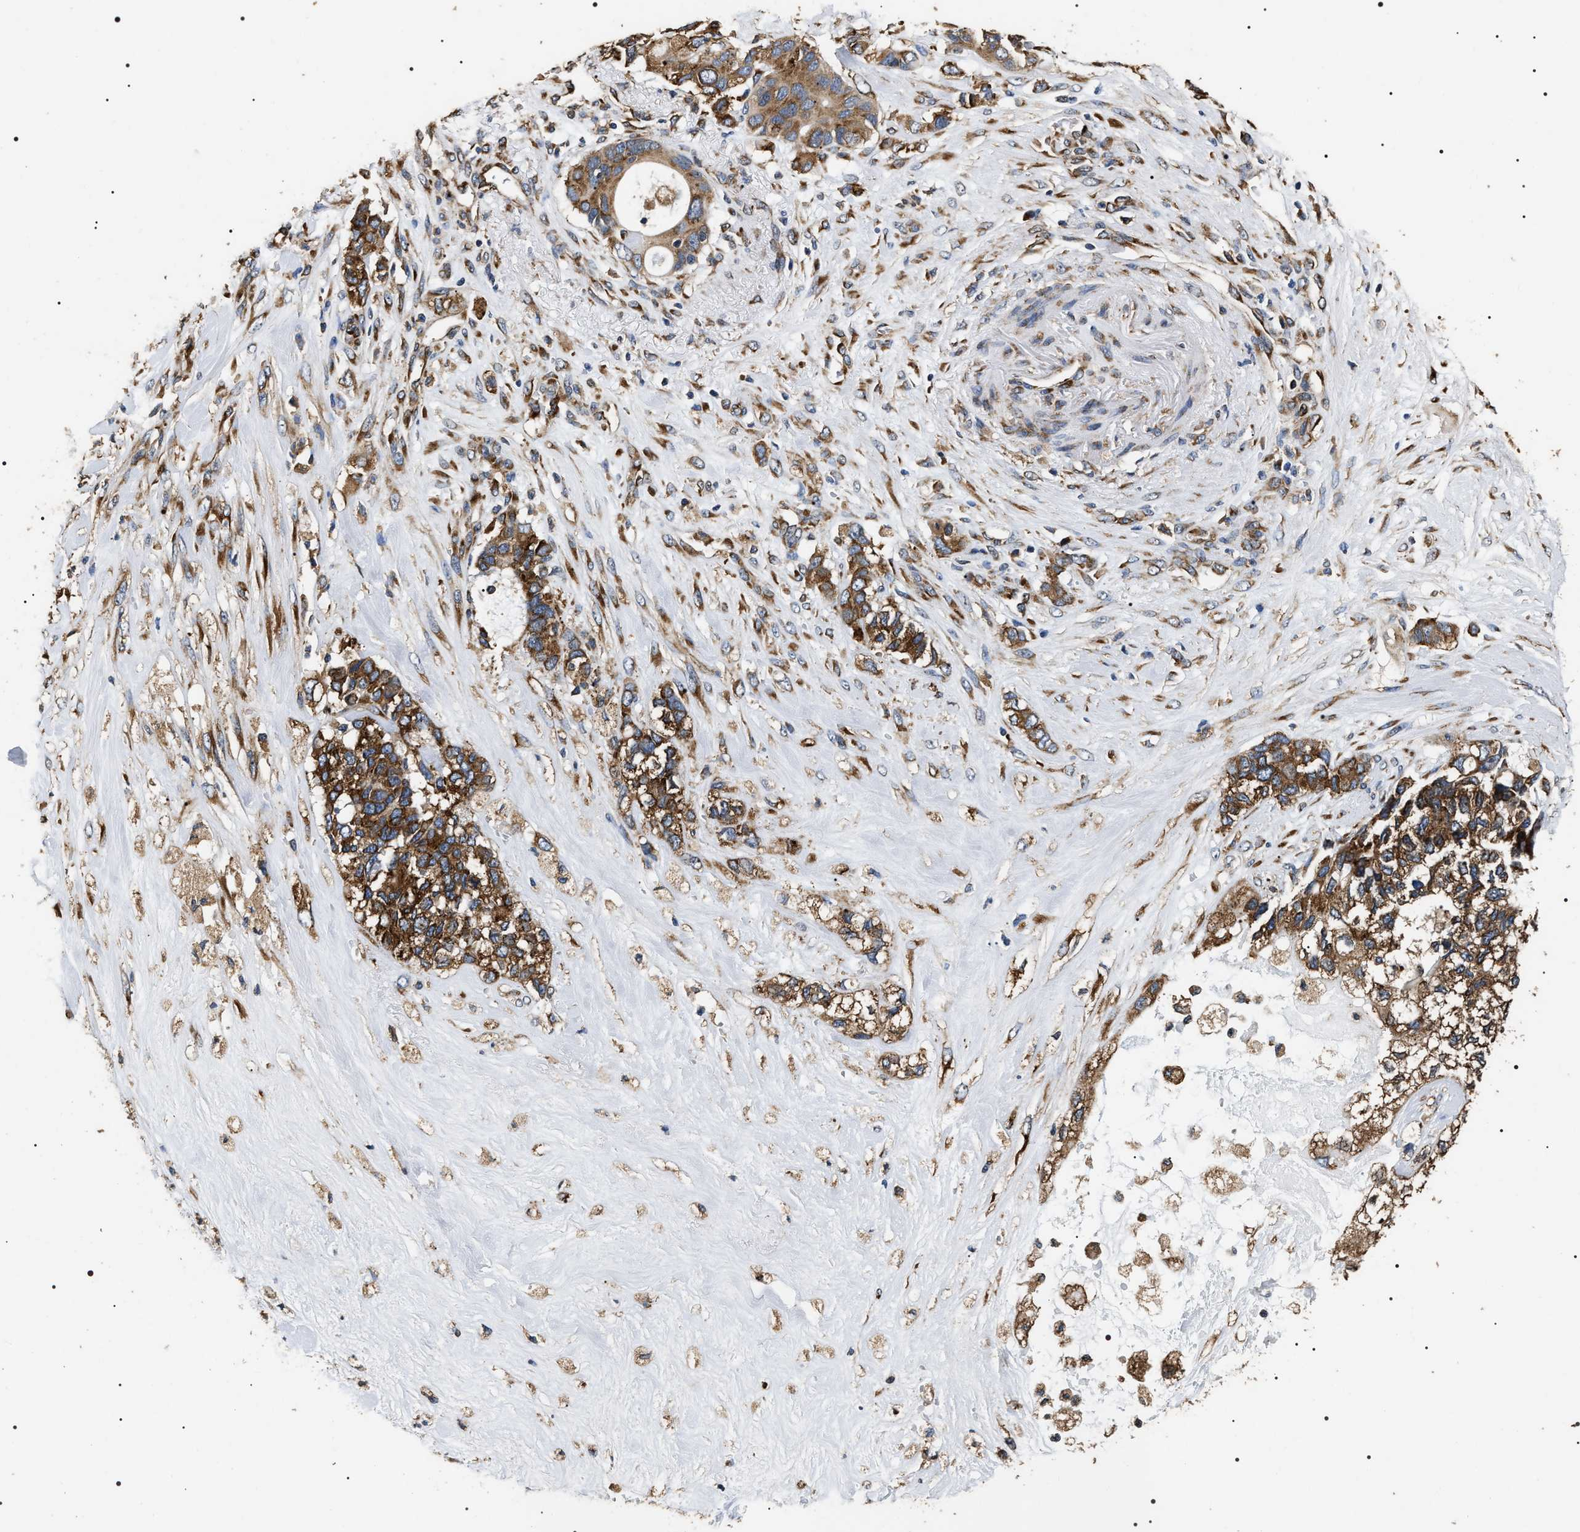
{"staining": {"intensity": "strong", "quantity": ">75%", "location": "cytoplasmic/membranous"}, "tissue": "pancreatic cancer", "cell_type": "Tumor cells", "image_type": "cancer", "snomed": [{"axis": "morphology", "description": "Adenocarcinoma, NOS"}, {"axis": "topography", "description": "Pancreas"}], "caption": "Human pancreatic cancer (adenocarcinoma) stained for a protein (brown) displays strong cytoplasmic/membranous positive expression in about >75% of tumor cells.", "gene": "KTN1", "patient": {"sex": "female", "age": 56}}